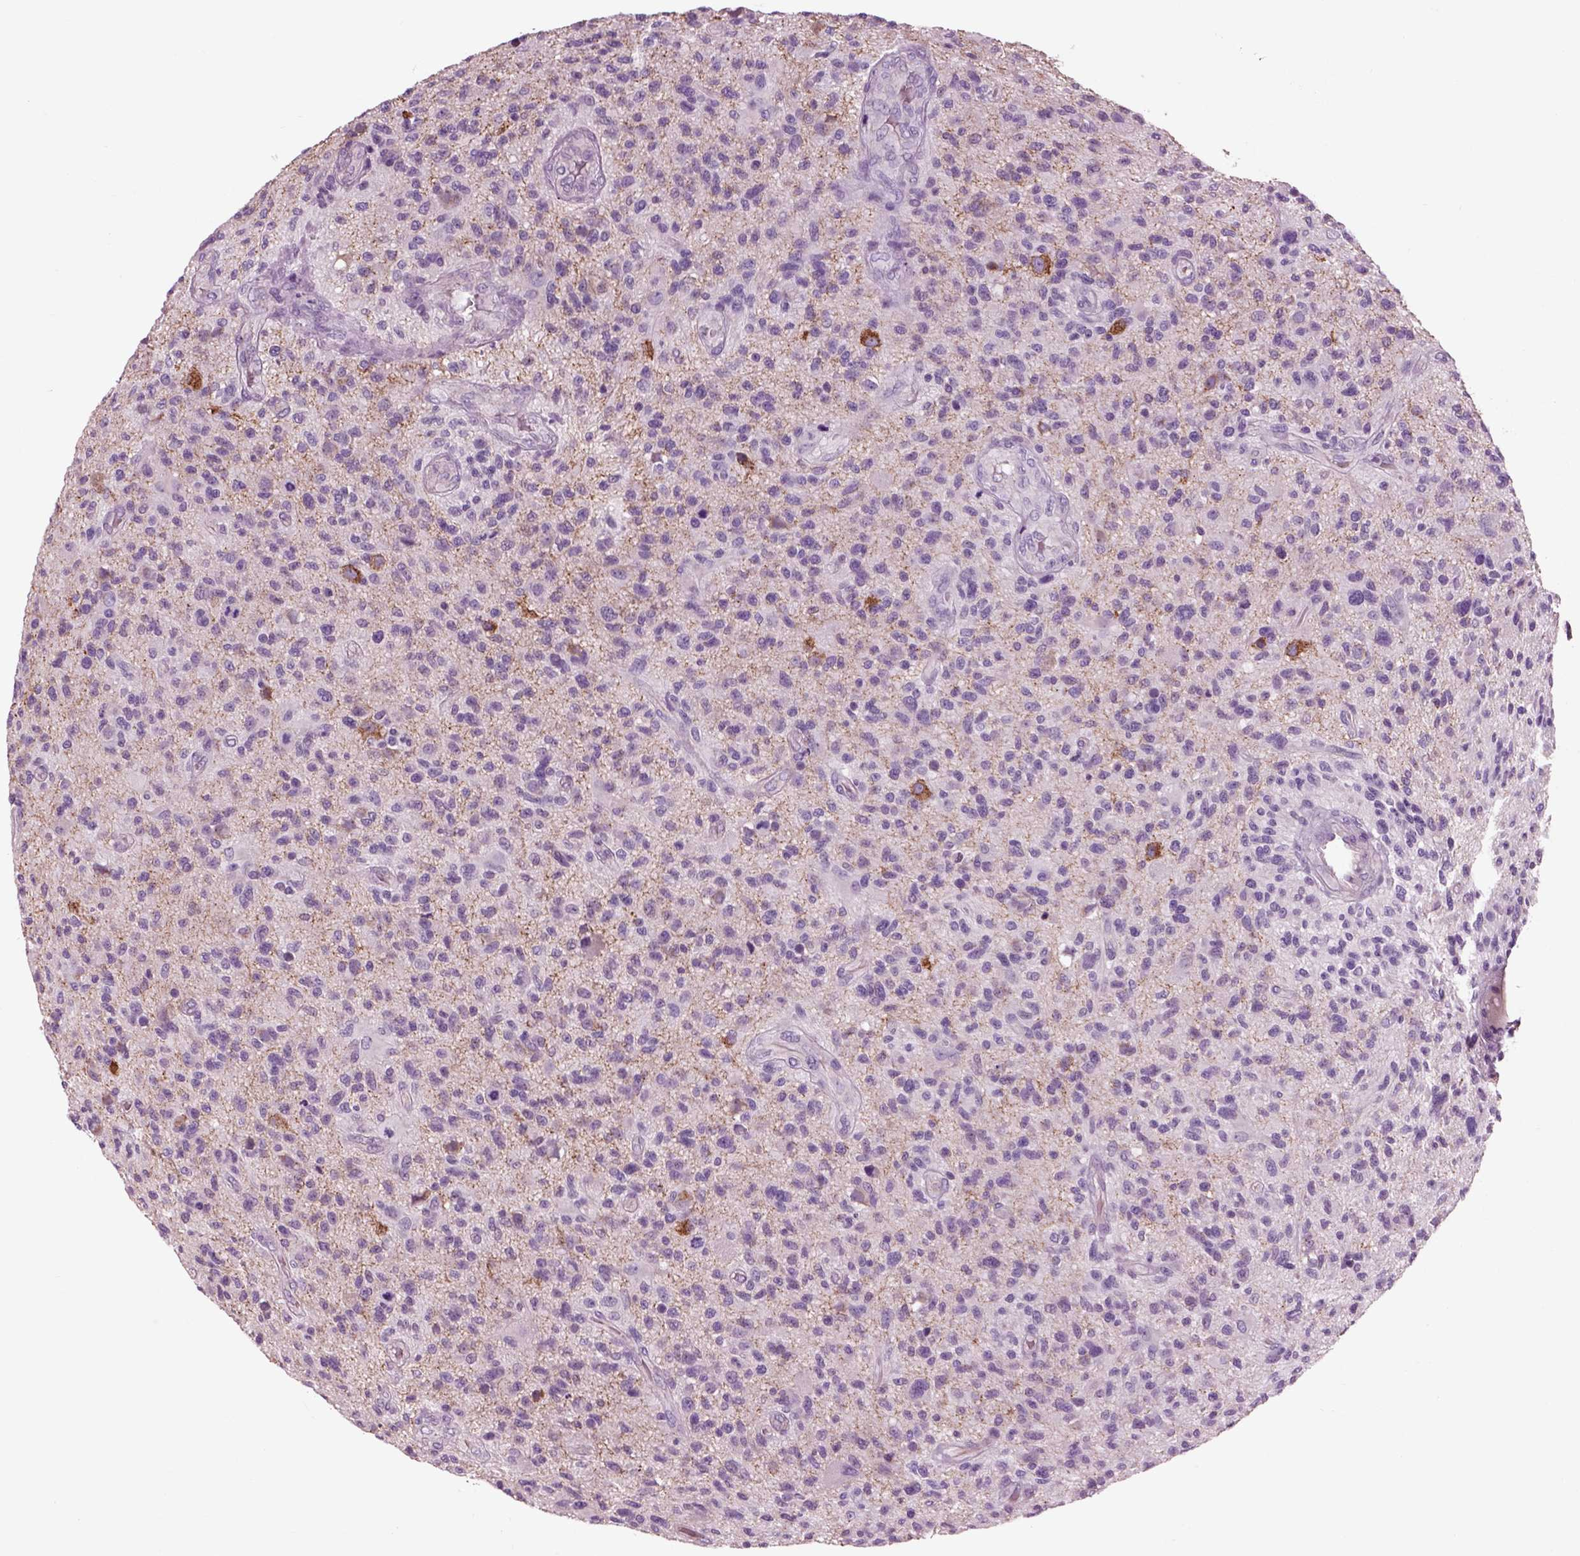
{"staining": {"intensity": "negative", "quantity": "none", "location": "none"}, "tissue": "glioma", "cell_type": "Tumor cells", "image_type": "cancer", "snomed": [{"axis": "morphology", "description": "Glioma, malignant, High grade"}, {"axis": "topography", "description": "Brain"}], "caption": "Human glioma stained for a protein using immunohistochemistry (IHC) exhibits no positivity in tumor cells.", "gene": "CHGB", "patient": {"sex": "male", "age": 47}}